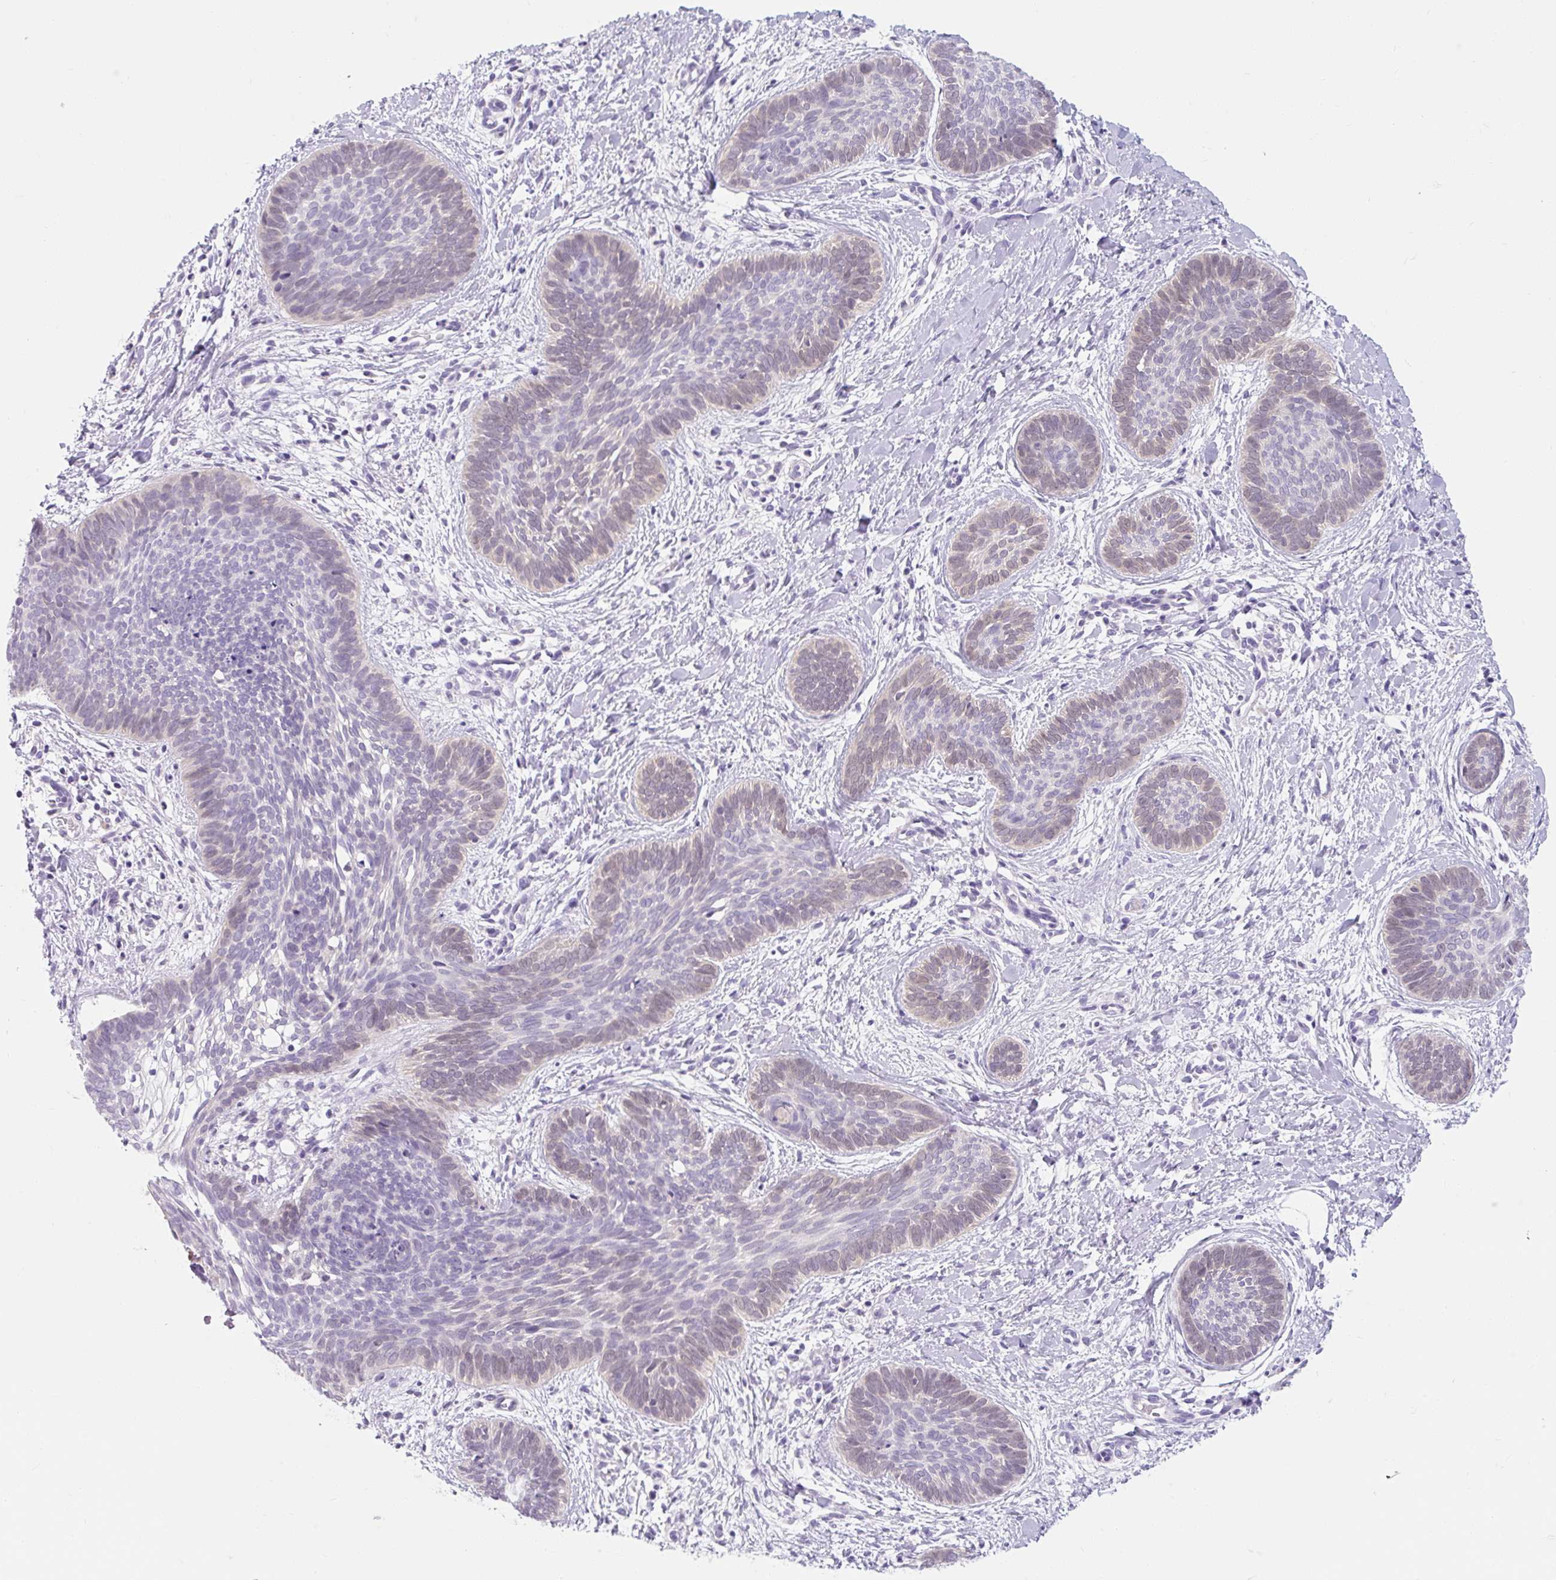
{"staining": {"intensity": "weak", "quantity": "<25%", "location": "nuclear"}, "tissue": "skin cancer", "cell_type": "Tumor cells", "image_type": "cancer", "snomed": [{"axis": "morphology", "description": "Basal cell carcinoma"}, {"axis": "topography", "description": "Skin"}], "caption": "Micrograph shows no protein expression in tumor cells of basal cell carcinoma (skin) tissue. (IHC, brightfield microscopy, high magnification).", "gene": "ITPK1", "patient": {"sex": "female", "age": 81}}